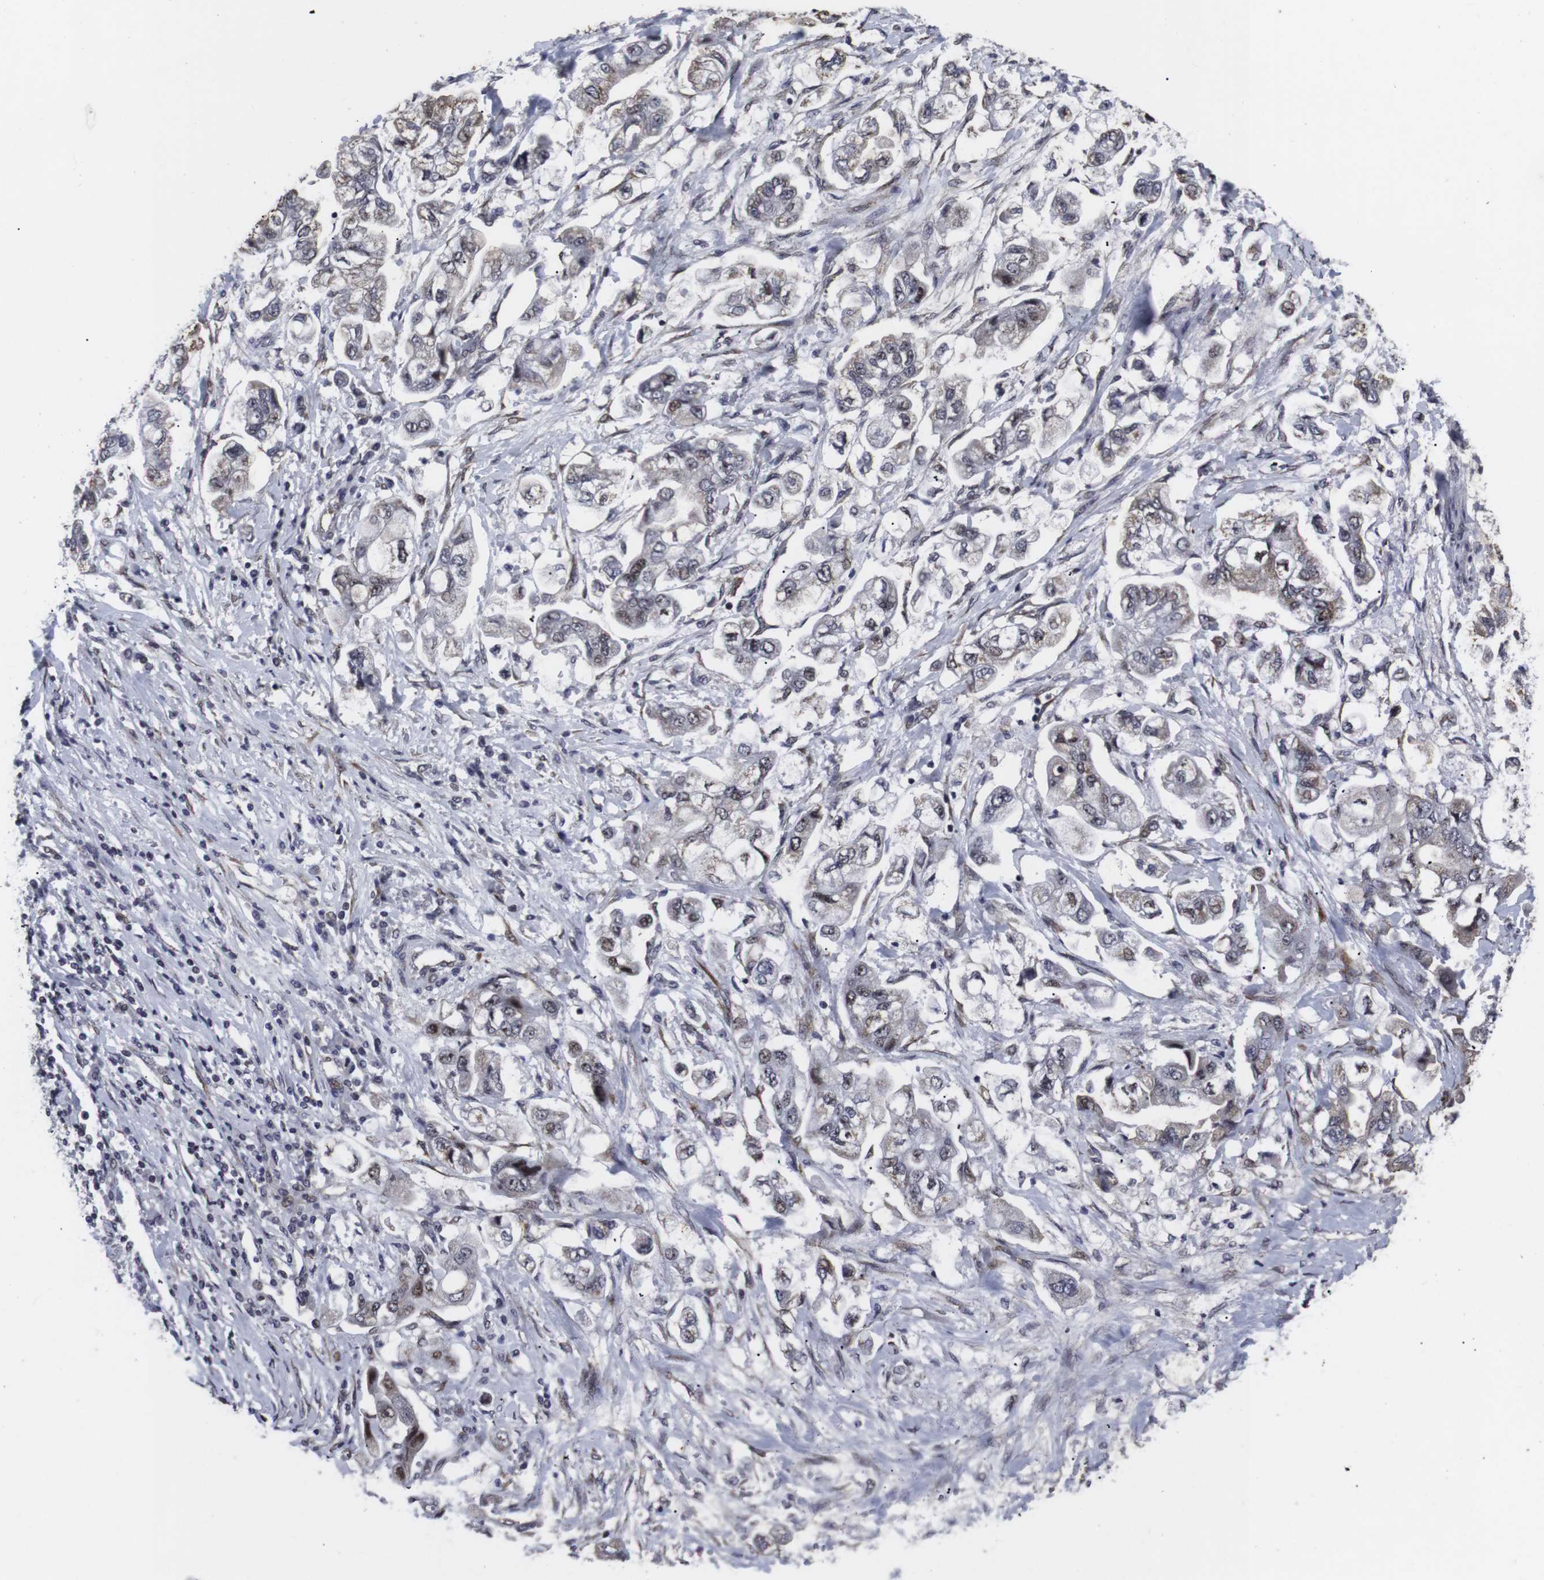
{"staining": {"intensity": "weak", "quantity": "<25%", "location": "nuclear"}, "tissue": "stomach cancer", "cell_type": "Tumor cells", "image_type": "cancer", "snomed": [{"axis": "morphology", "description": "Adenocarcinoma, NOS"}, {"axis": "topography", "description": "Stomach"}], "caption": "An IHC histopathology image of adenocarcinoma (stomach) is shown. There is no staining in tumor cells of adenocarcinoma (stomach). The staining is performed using DAB brown chromogen with nuclei counter-stained in using hematoxylin.", "gene": "MLH1", "patient": {"sex": "male", "age": 62}}